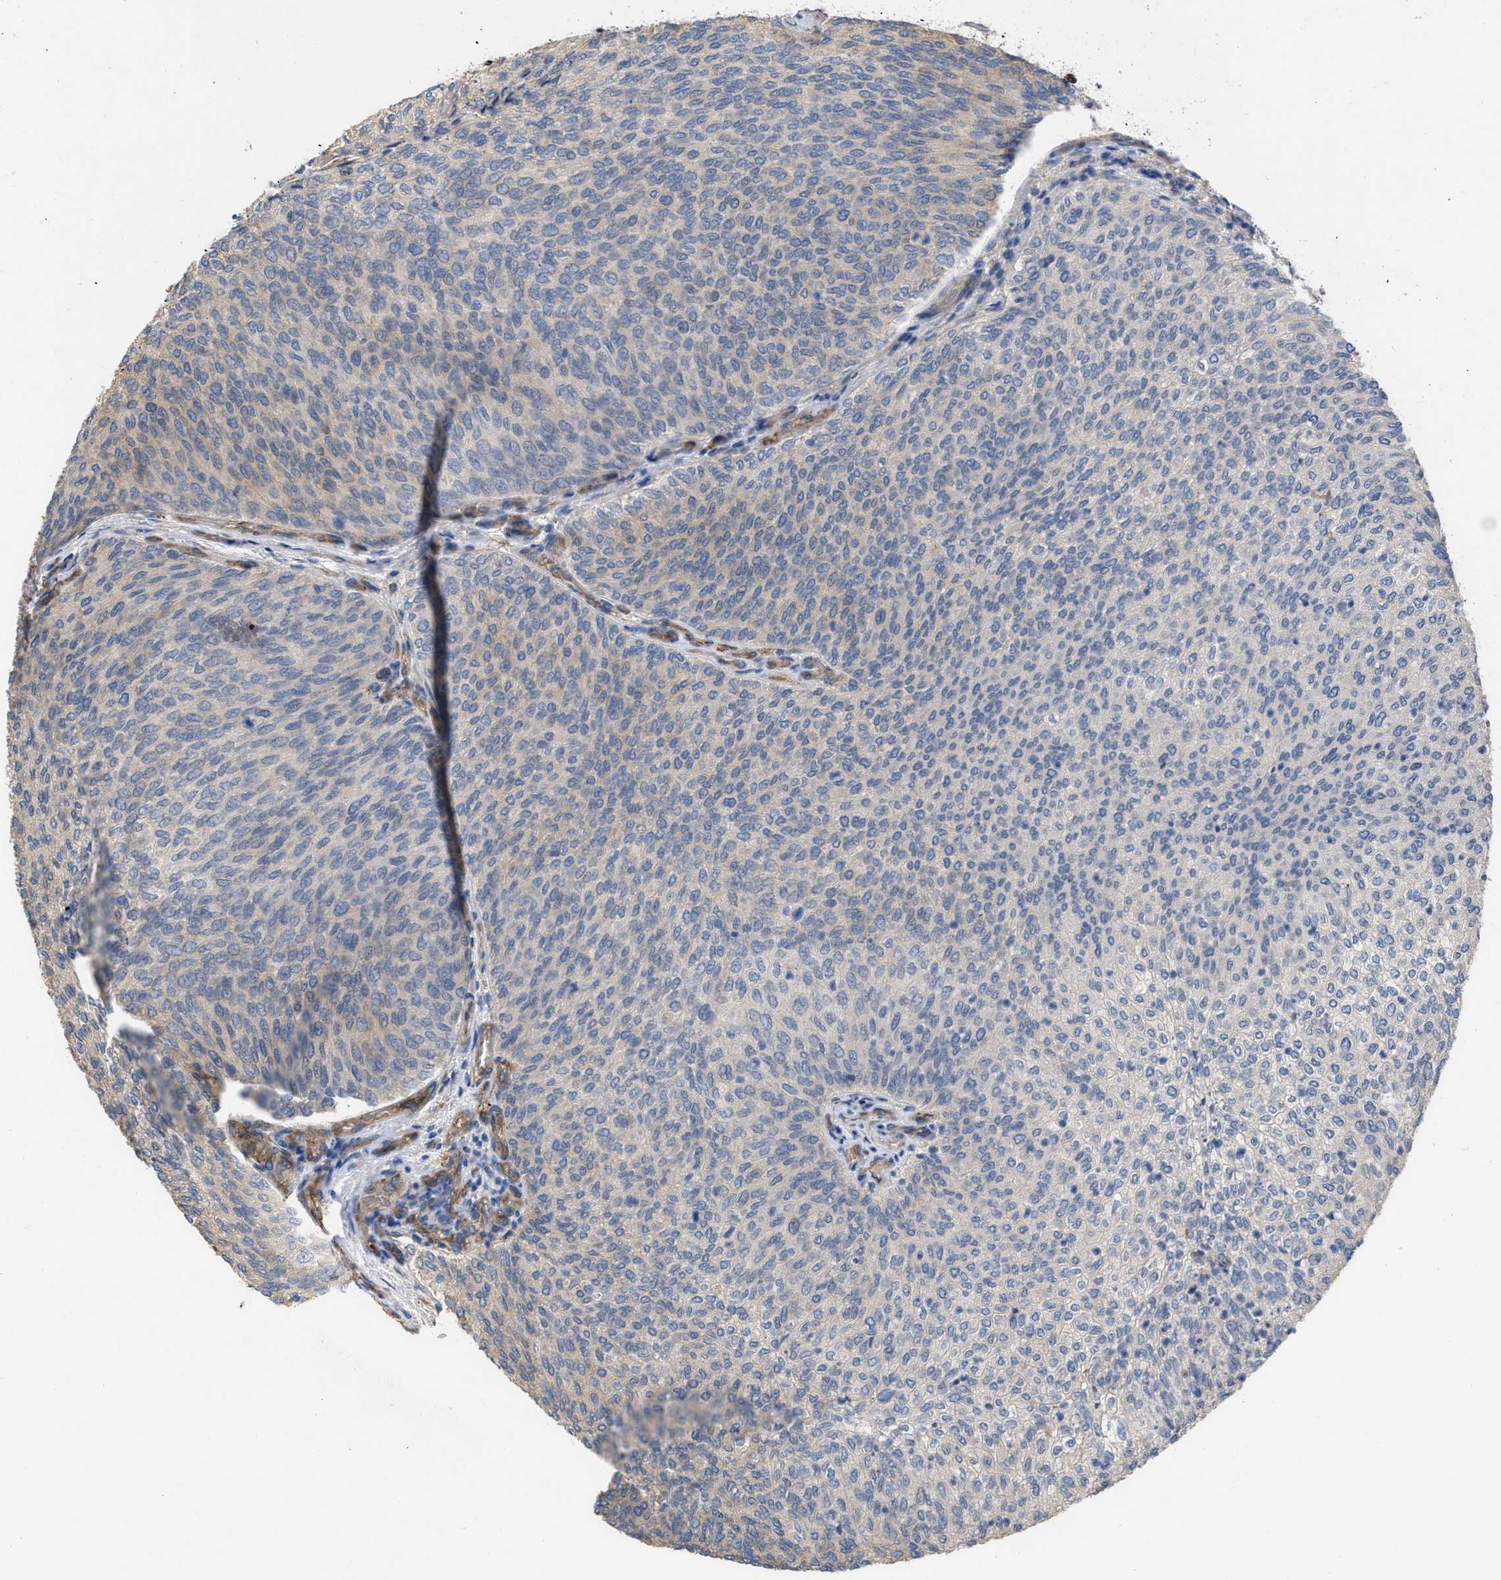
{"staining": {"intensity": "negative", "quantity": "none", "location": "none"}, "tissue": "urothelial cancer", "cell_type": "Tumor cells", "image_type": "cancer", "snomed": [{"axis": "morphology", "description": "Urothelial carcinoma, Low grade"}, {"axis": "topography", "description": "Urinary bladder"}], "caption": "Immunohistochemistry (IHC) of human low-grade urothelial carcinoma shows no expression in tumor cells.", "gene": "SLC4A11", "patient": {"sex": "female", "age": 79}}